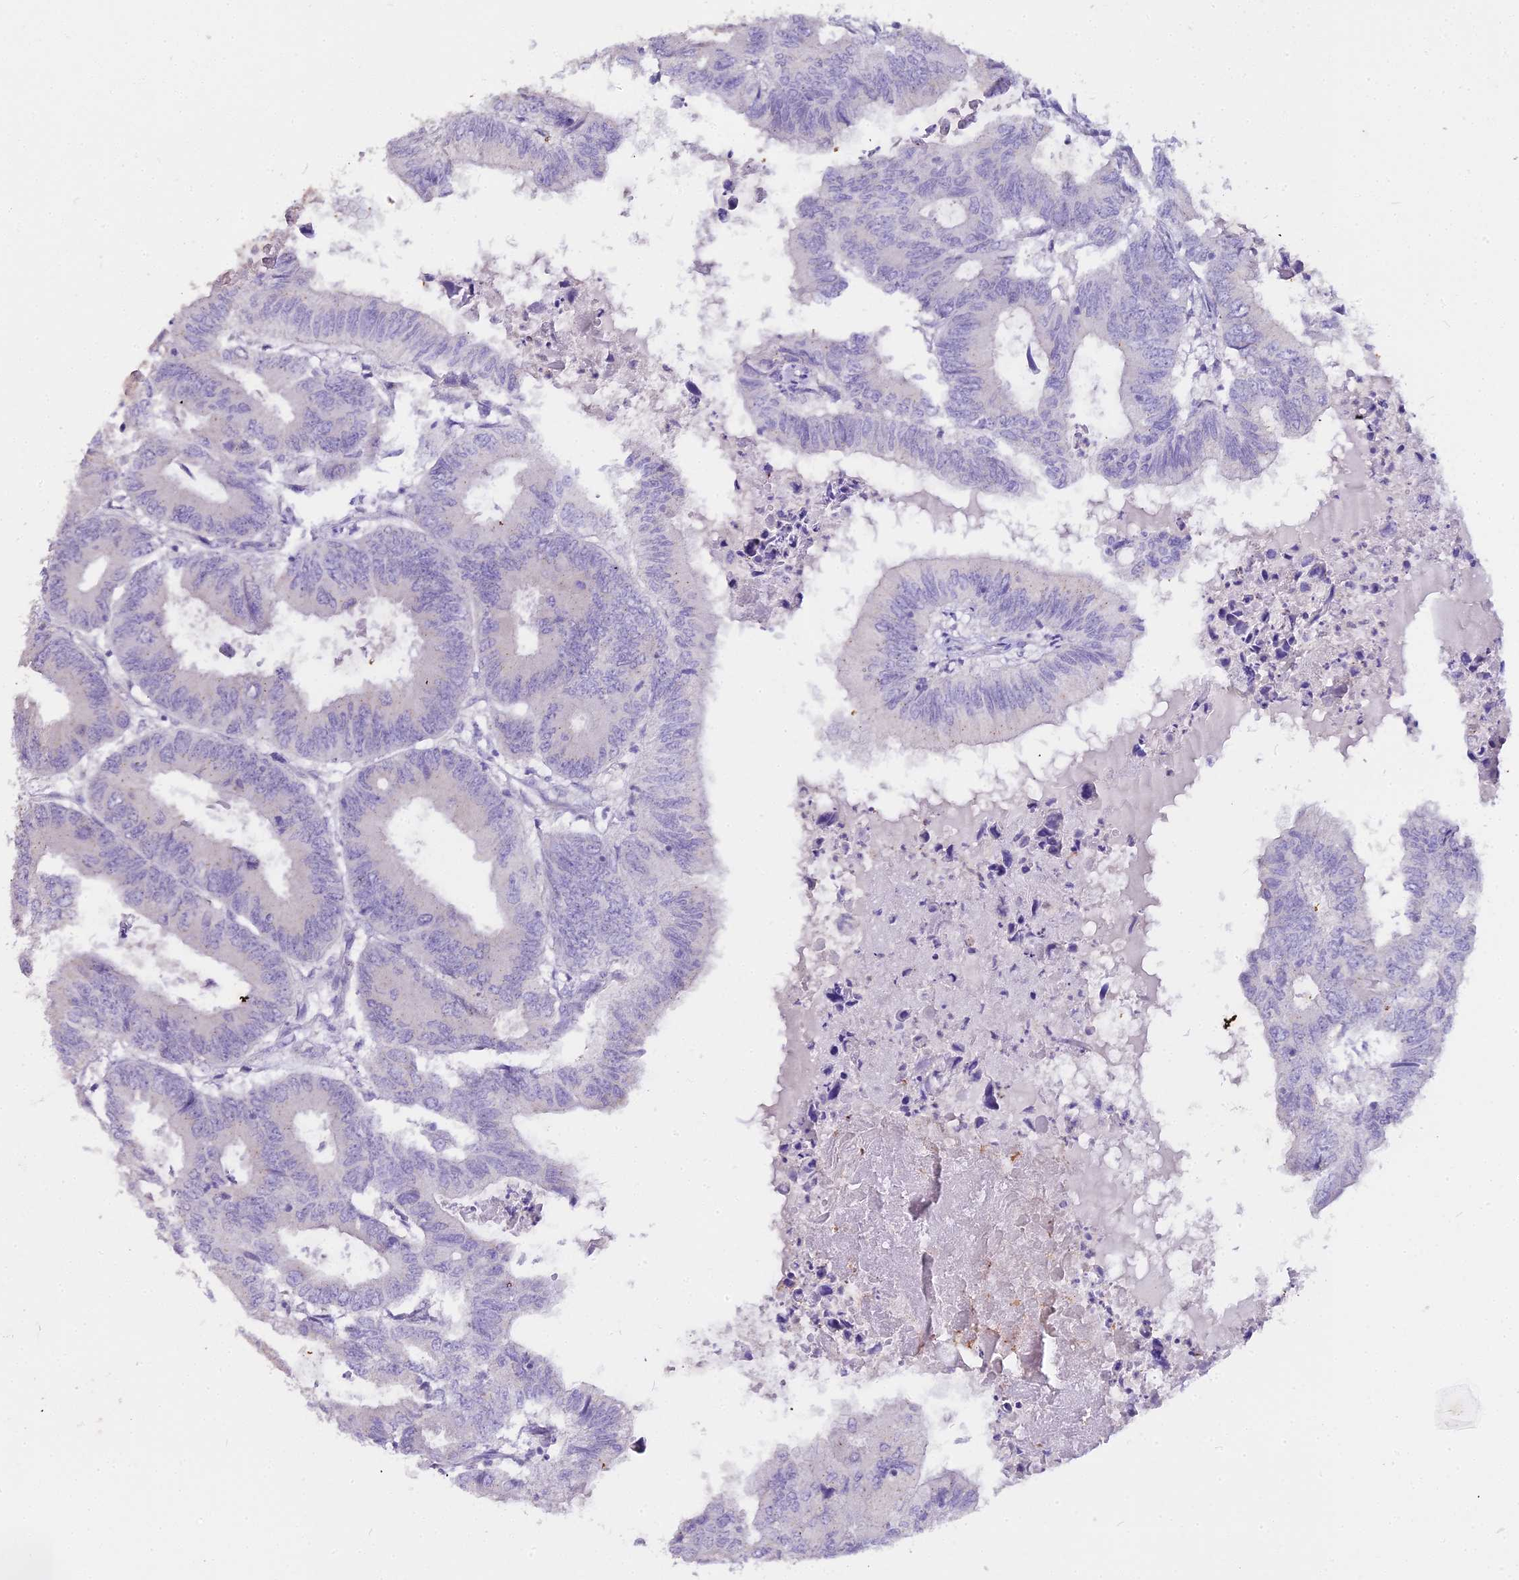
{"staining": {"intensity": "negative", "quantity": "none", "location": "none"}, "tissue": "colorectal cancer", "cell_type": "Tumor cells", "image_type": "cancer", "snomed": [{"axis": "morphology", "description": "Adenocarcinoma, NOS"}, {"axis": "topography", "description": "Colon"}], "caption": "High power microscopy histopathology image of an IHC image of adenocarcinoma (colorectal), revealing no significant staining in tumor cells.", "gene": "GLYAT", "patient": {"sex": "male", "age": 85}}